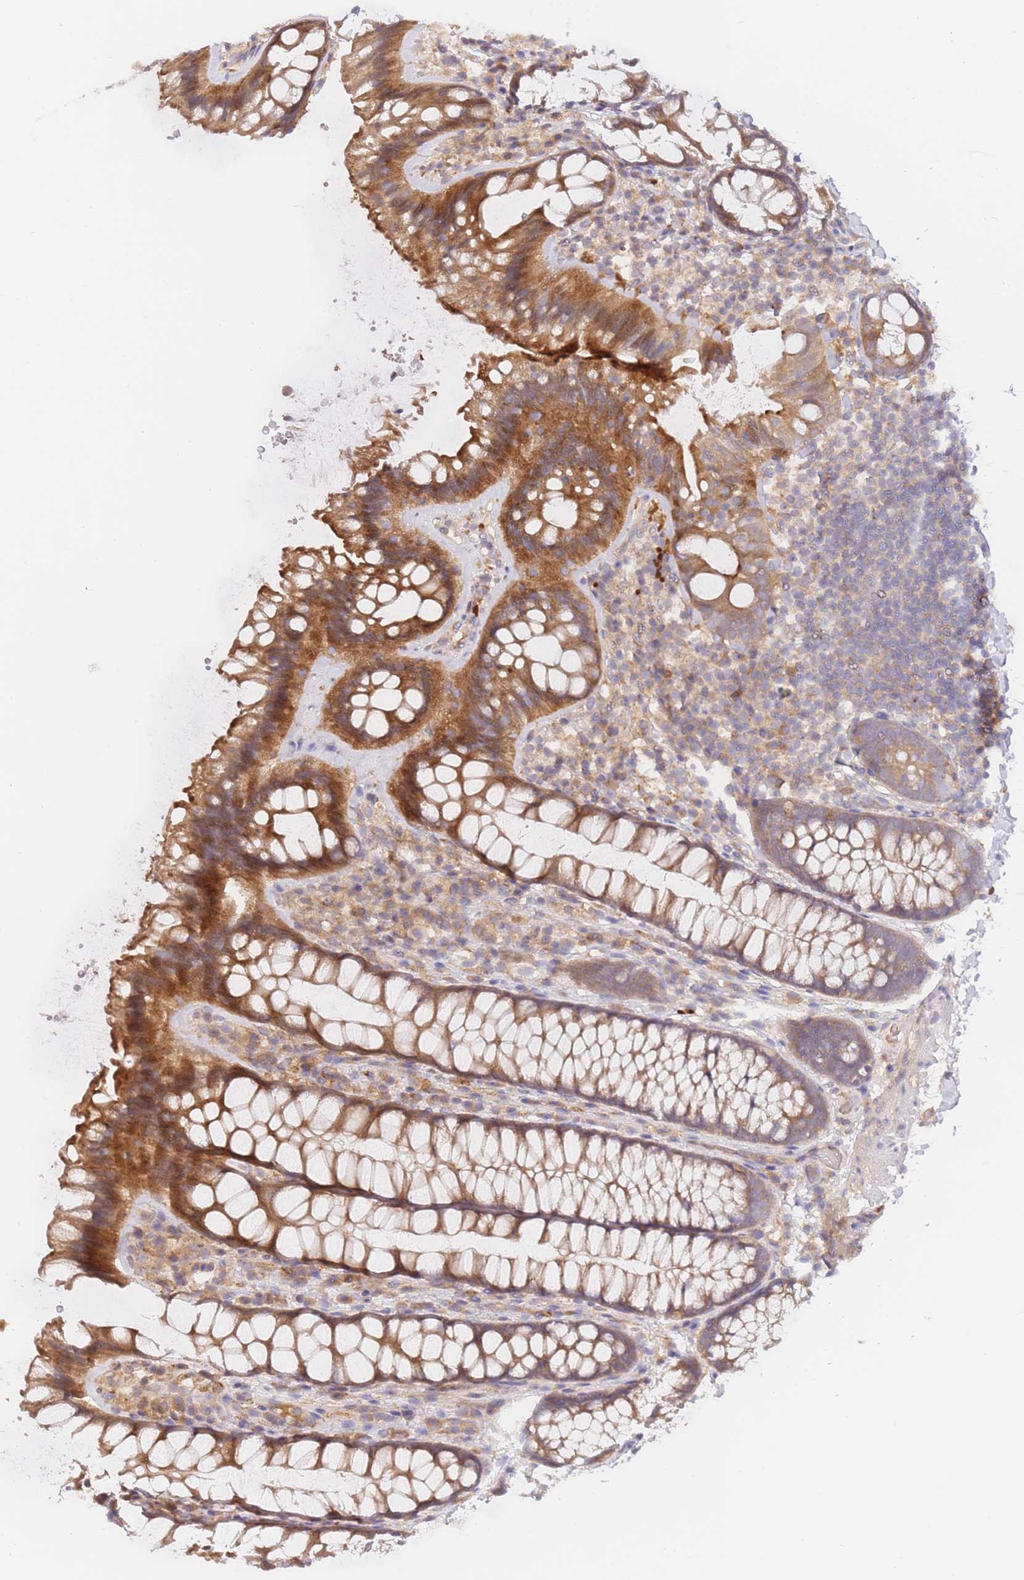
{"staining": {"intensity": "weak", "quantity": "25%-75%", "location": "cytoplasmic/membranous"}, "tissue": "colon", "cell_type": "Endothelial cells", "image_type": "normal", "snomed": [{"axis": "morphology", "description": "Normal tissue, NOS"}, {"axis": "topography", "description": "Colon"}], "caption": "Unremarkable colon reveals weak cytoplasmic/membranous staining in approximately 25%-75% of endothelial cells.", "gene": "ZNF577", "patient": {"sex": "male", "age": 46}}